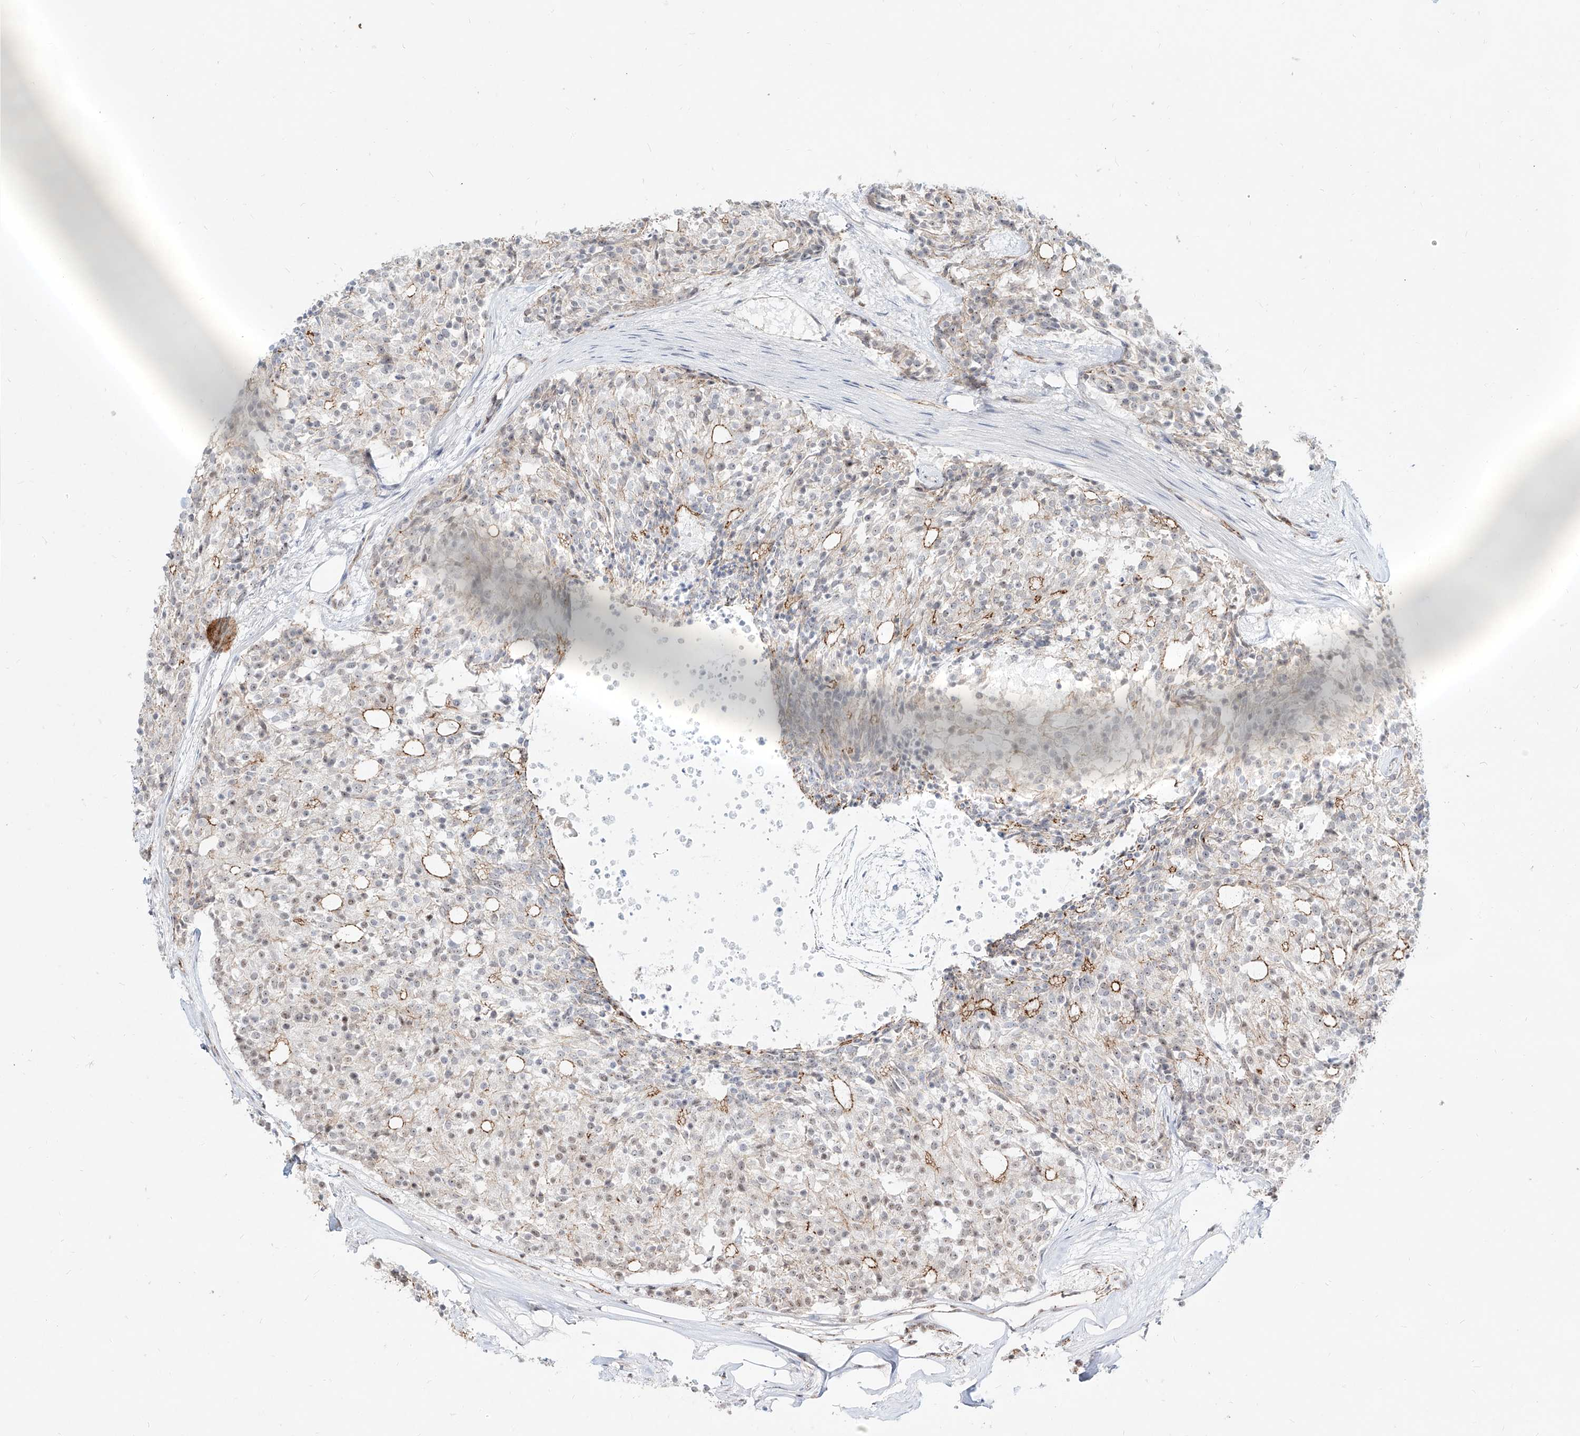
{"staining": {"intensity": "moderate", "quantity": "<25%", "location": "cytoplasmic/membranous,nuclear"}, "tissue": "carcinoid", "cell_type": "Tumor cells", "image_type": "cancer", "snomed": [{"axis": "morphology", "description": "Carcinoid, malignant, NOS"}, {"axis": "topography", "description": "Pancreas"}], "caption": "Protein staining shows moderate cytoplasmic/membranous and nuclear positivity in about <25% of tumor cells in carcinoid. (DAB IHC, brown staining for protein, blue staining for nuclei).", "gene": "ZNF710", "patient": {"sex": "female", "age": 54}}